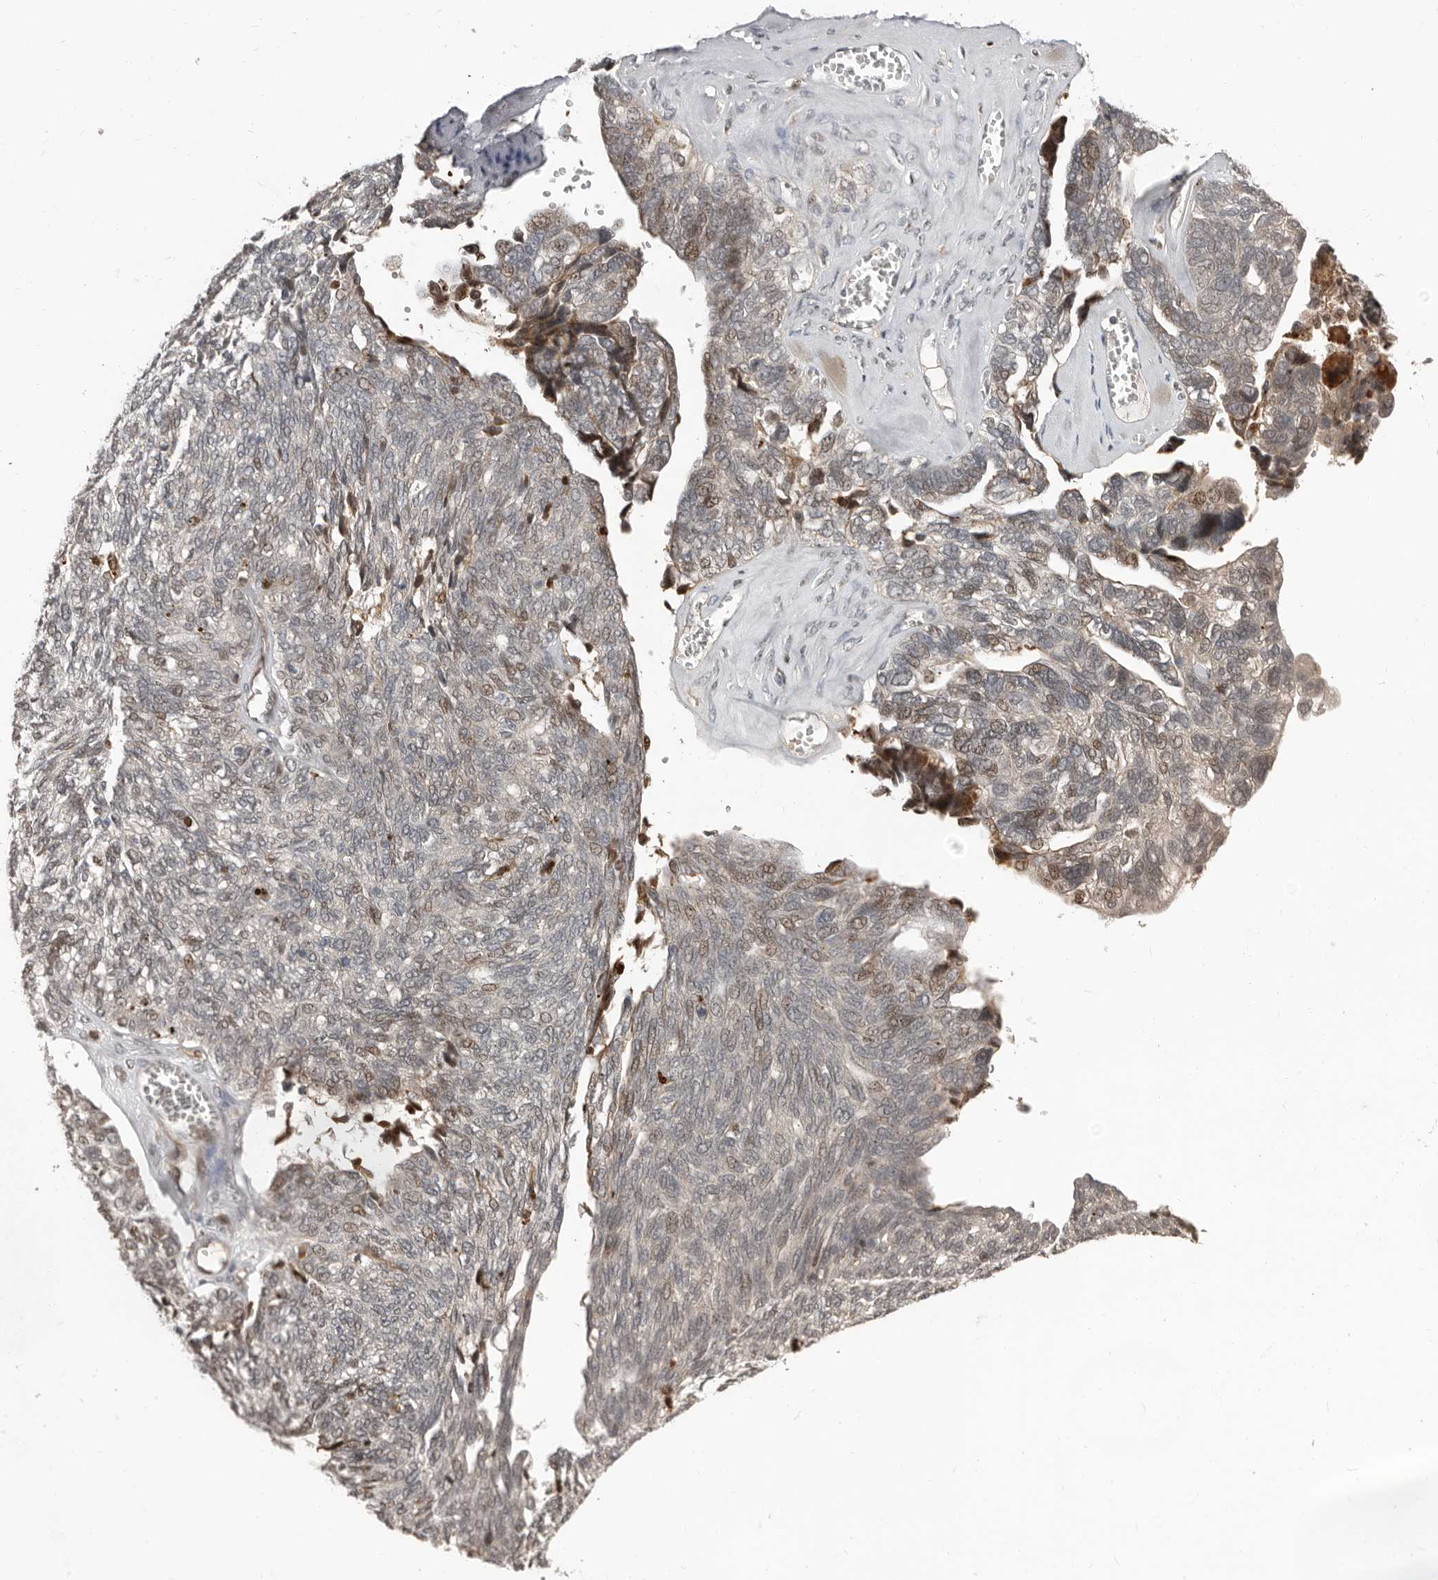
{"staining": {"intensity": "moderate", "quantity": "<25%", "location": "cytoplasmic/membranous,nuclear"}, "tissue": "ovarian cancer", "cell_type": "Tumor cells", "image_type": "cancer", "snomed": [{"axis": "morphology", "description": "Cystadenocarcinoma, serous, NOS"}, {"axis": "topography", "description": "Ovary"}], "caption": "A brown stain labels moderate cytoplasmic/membranous and nuclear staining of a protein in human ovarian serous cystadenocarcinoma tumor cells.", "gene": "APOL6", "patient": {"sex": "female", "age": 79}}